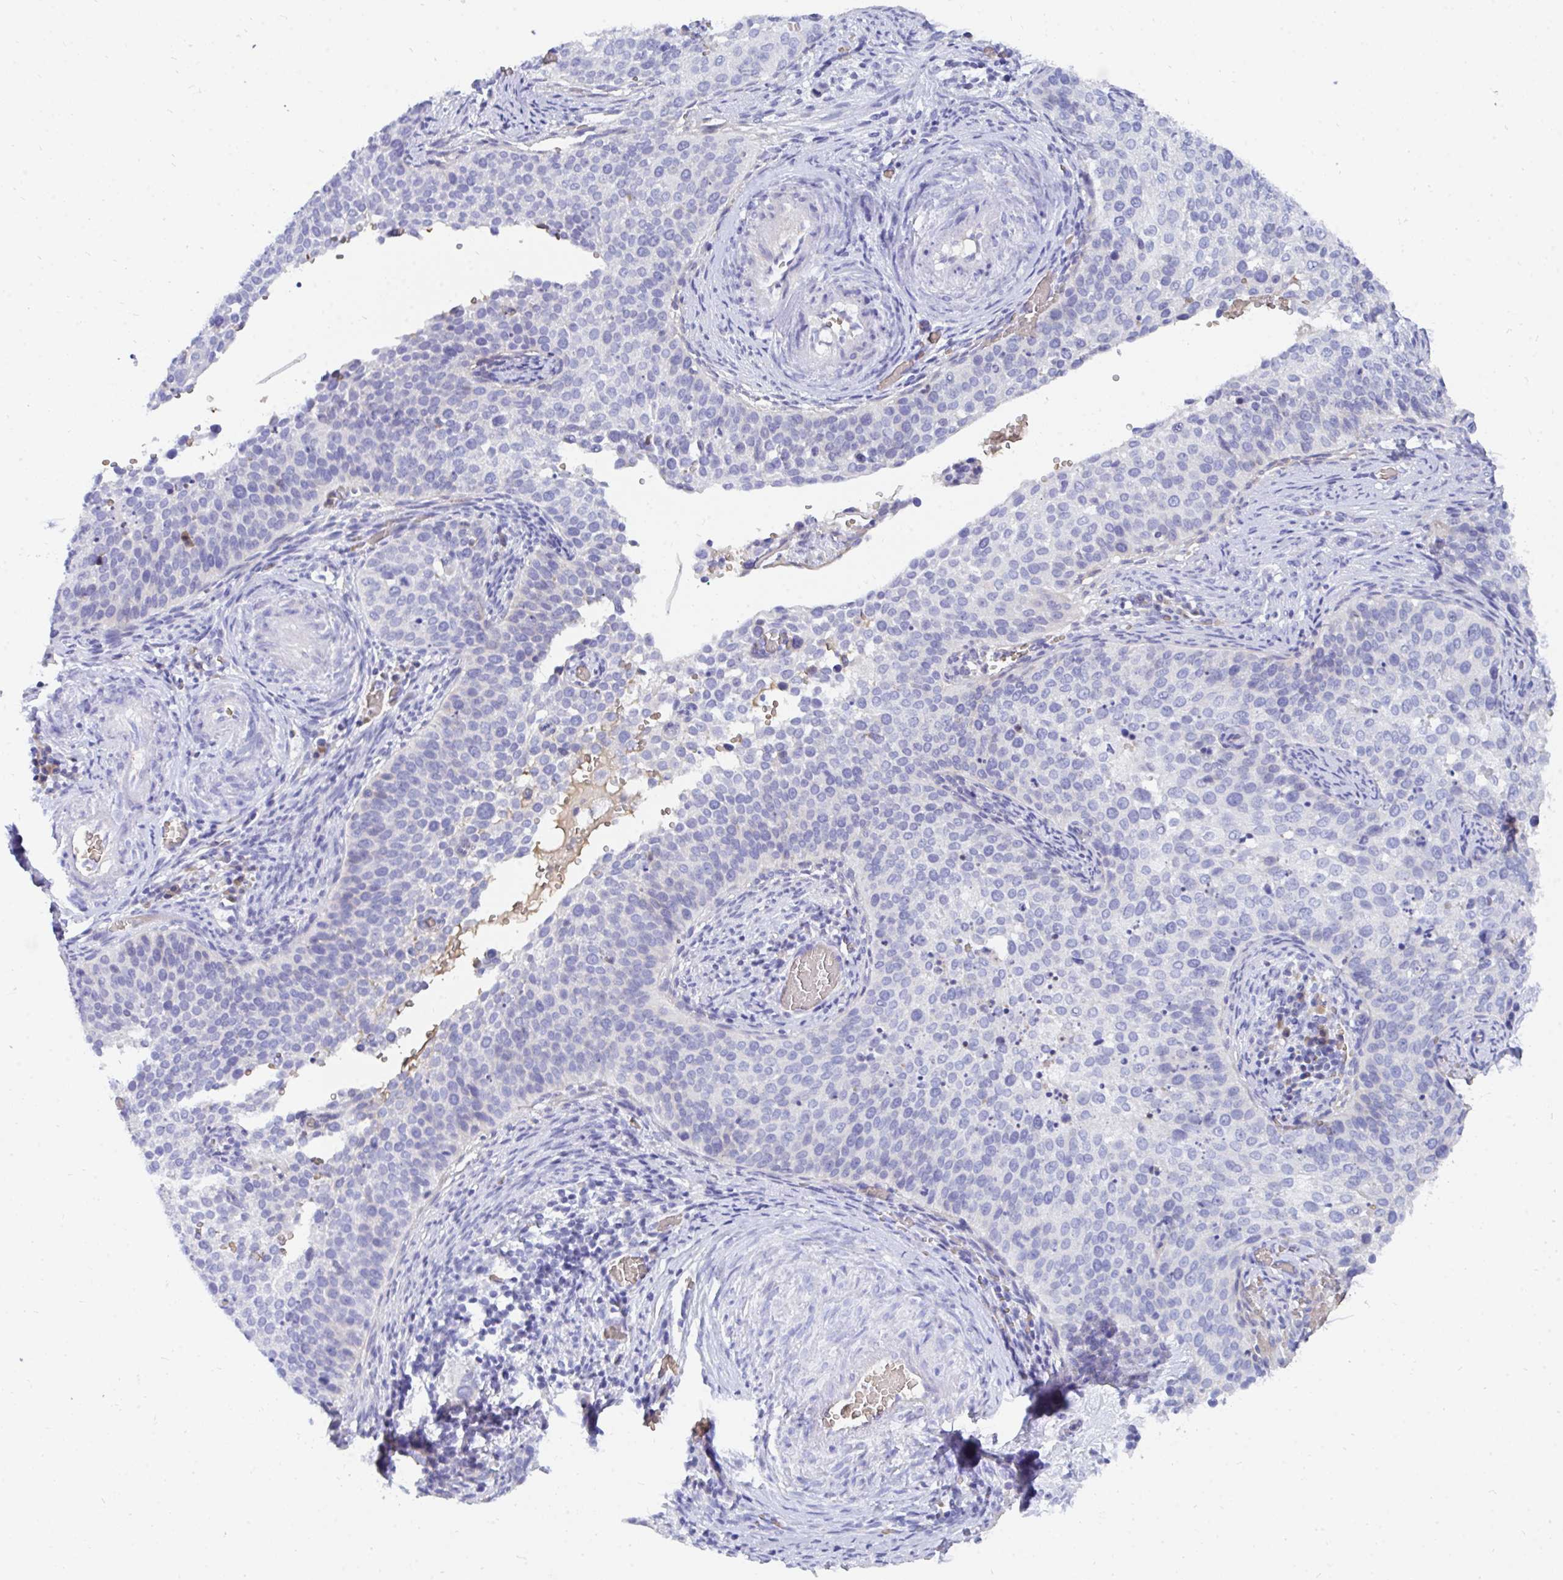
{"staining": {"intensity": "negative", "quantity": "none", "location": "none"}, "tissue": "cervical cancer", "cell_type": "Tumor cells", "image_type": "cancer", "snomed": [{"axis": "morphology", "description": "Squamous cell carcinoma, NOS"}, {"axis": "topography", "description": "Cervix"}], "caption": "The immunohistochemistry (IHC) histopathology image has no significant staining in tumor cells of squamous cell carcinoma (cervical) tissue.", "gene": "MROH2B", "patient": {"sex": "female", "age": 44}}